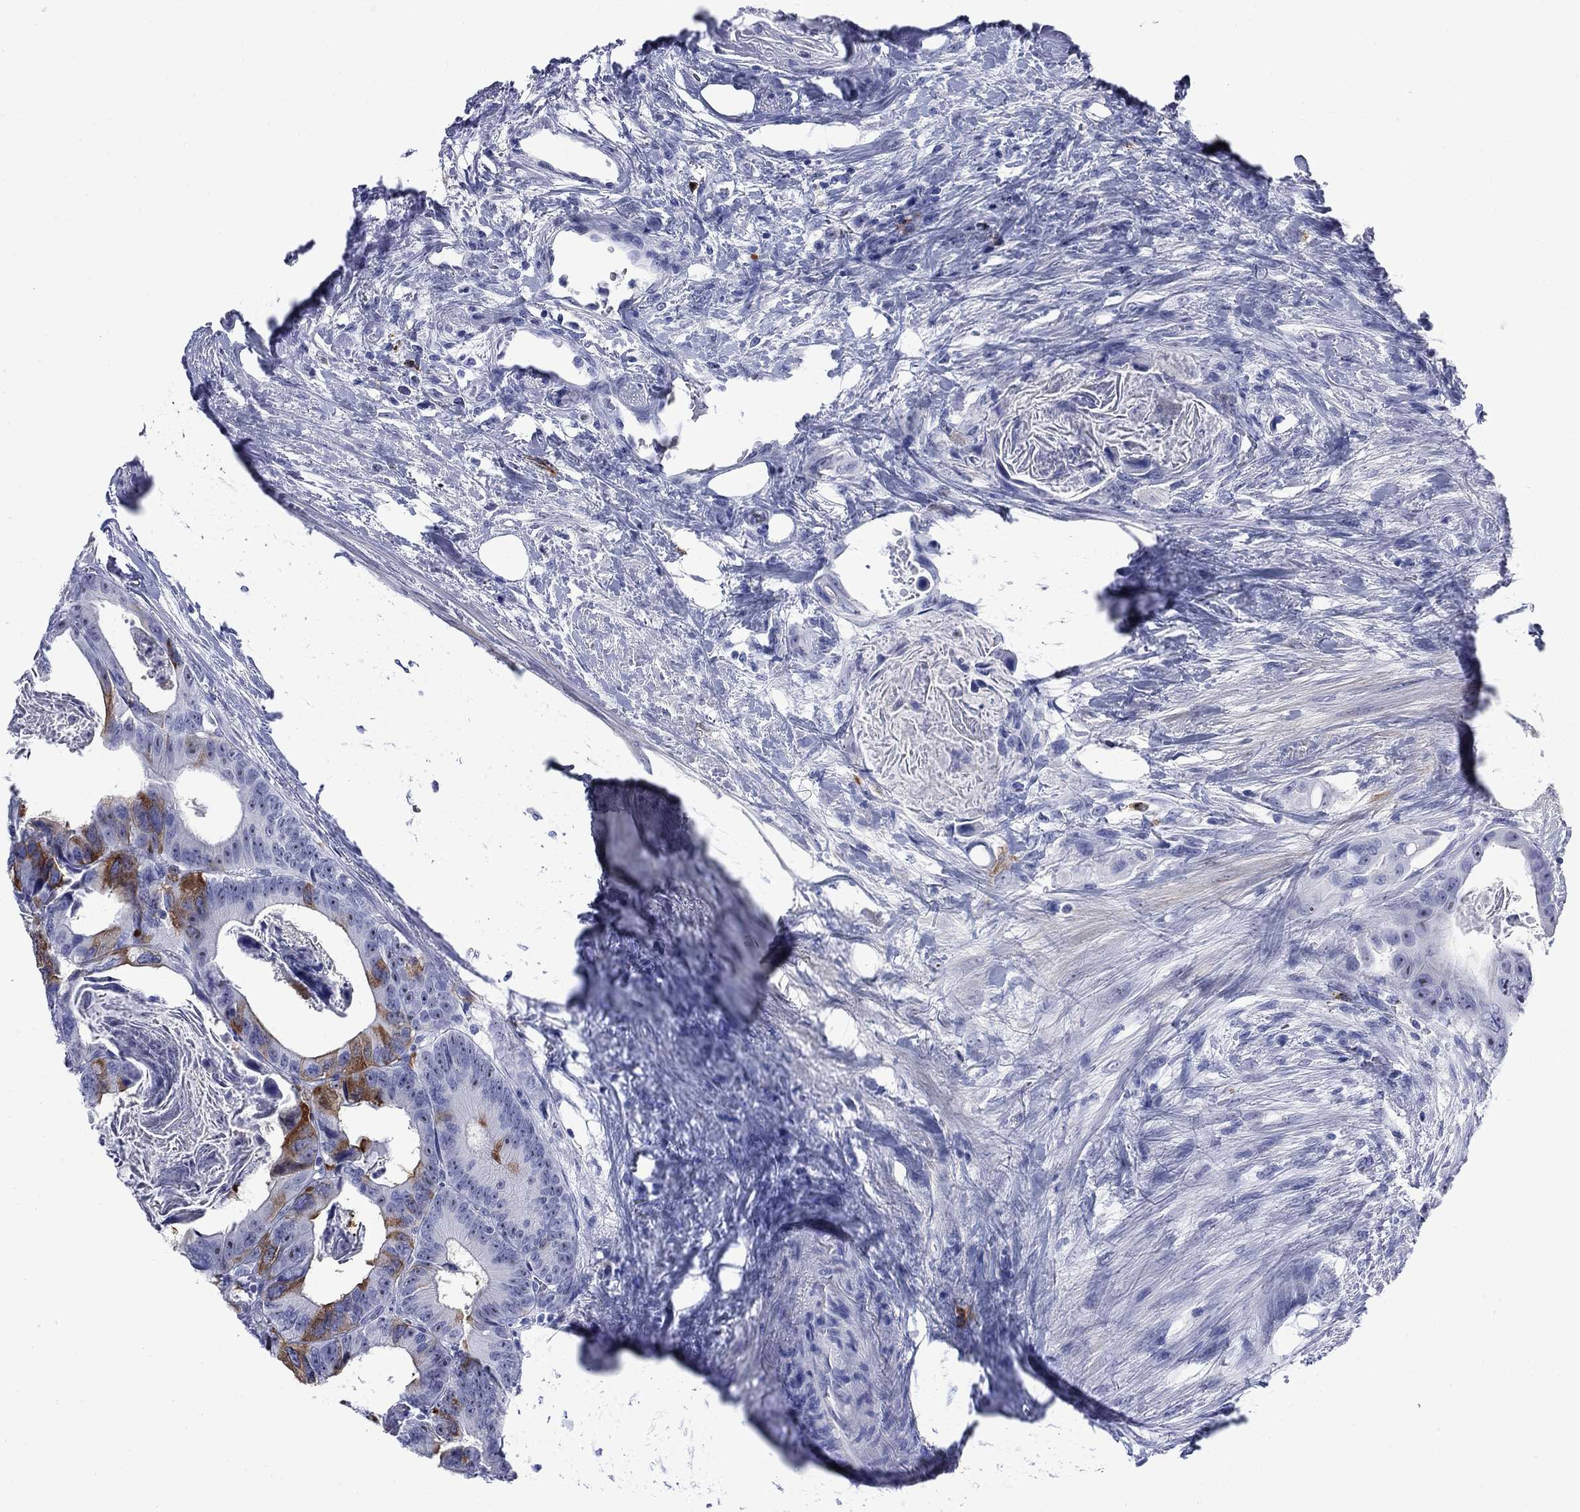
{"staining": {"intensity": "strong", "quantity": "<25%", "location": "cytoplasmic/membranous"}, "tissue": "colorectal cancer", "cell_type": "Tumor cells", "image_type": "cancer", "snomed": [{"axis": "morphology", "description": "Adenocarcinoma, NOS"}, {"axis": "topography", "description": "Rectum"}], "caption": "Colorectal cancer was stained to show a protein in brown. There is medium levels of strong cytoplasmic/membranous staining in approximately <25% of tumor cells.", "gene": "TACC3", "patient": {"sex": "male", "age": 64}}